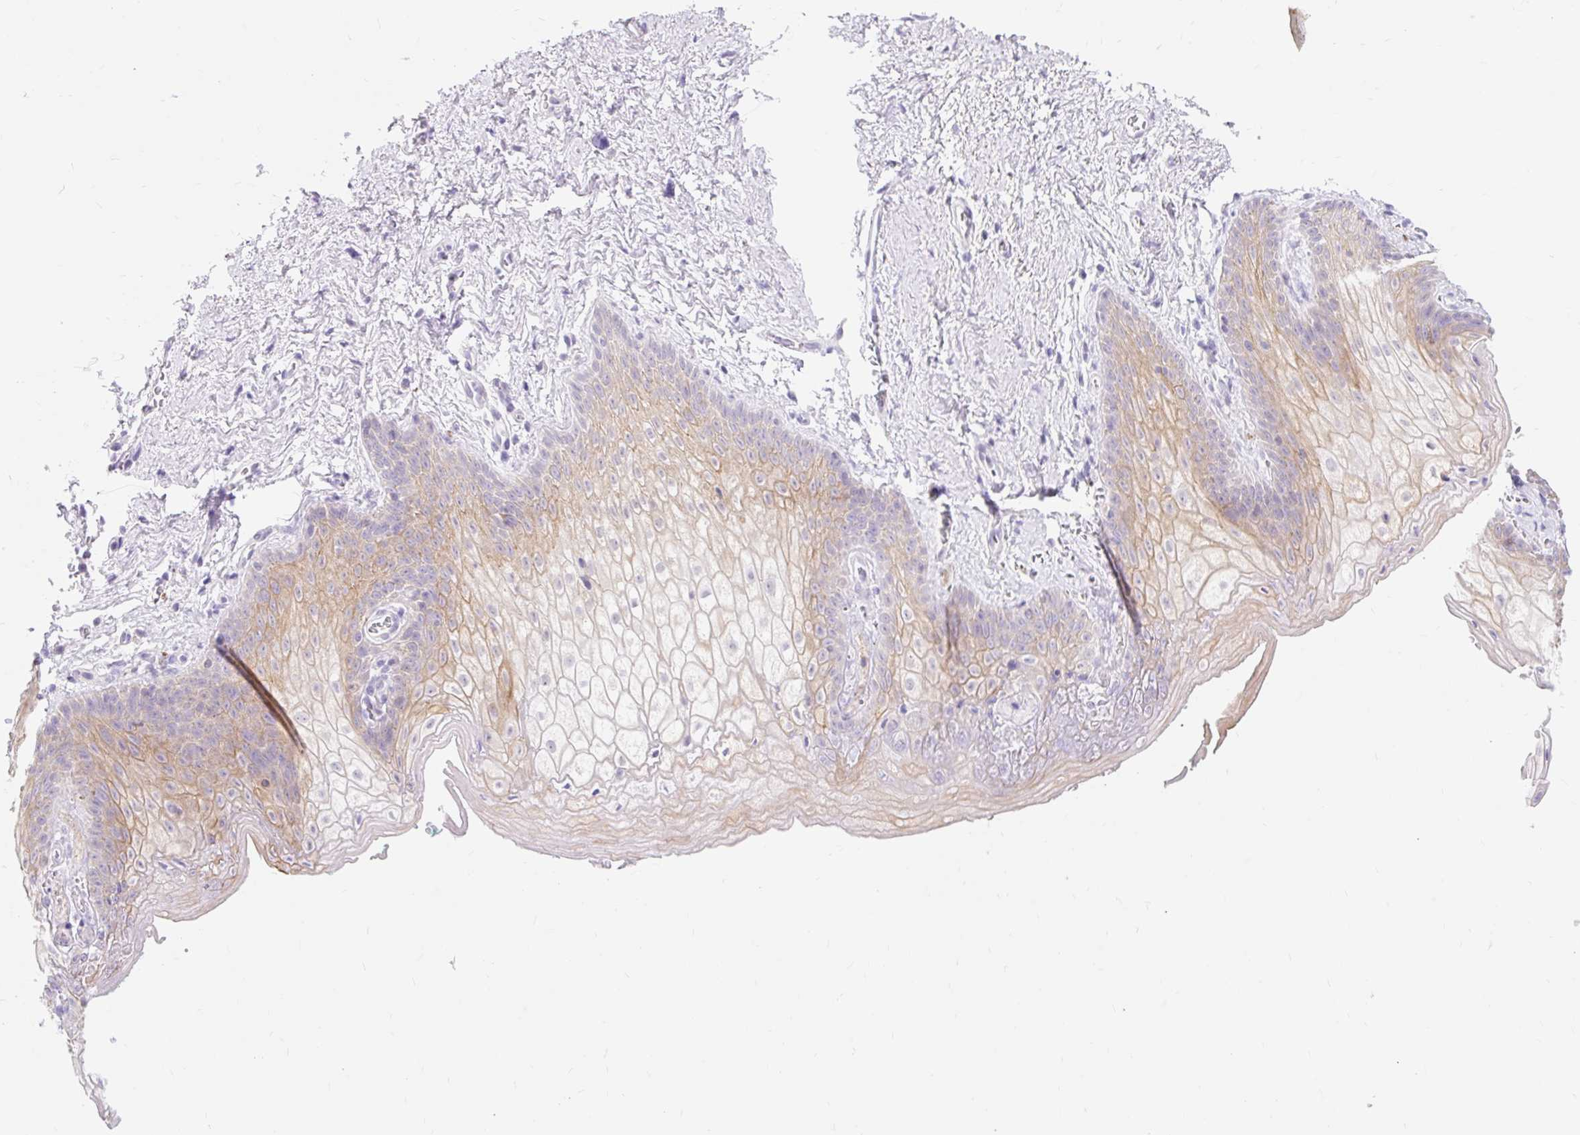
{"staining": {"intensity": "moderate", "quantity": "<25%", "location": "cytoplasmic/membranous"}, "tissue": "vagina", "cell_type": "Squamous epithelial cells", "image_type": "normal", "snomed": [{"axis": "morphology", "description": "Normal tissue, NOS"}, {"axis": "topography", "description": "Vulva"}, {"axis": "topography", "description": "Vagina"}, {"axis": "topography", "description": "Peripheral nerve tissue"}], "caption": "About <25% of squamous epithelial cells in benign vagina display moderate cytoplasmic/membranous protein expression as visualized by brown immunohistochemical staining.", "gene": "ITPK1", "patient": {"sex": "female", "age": 66}}